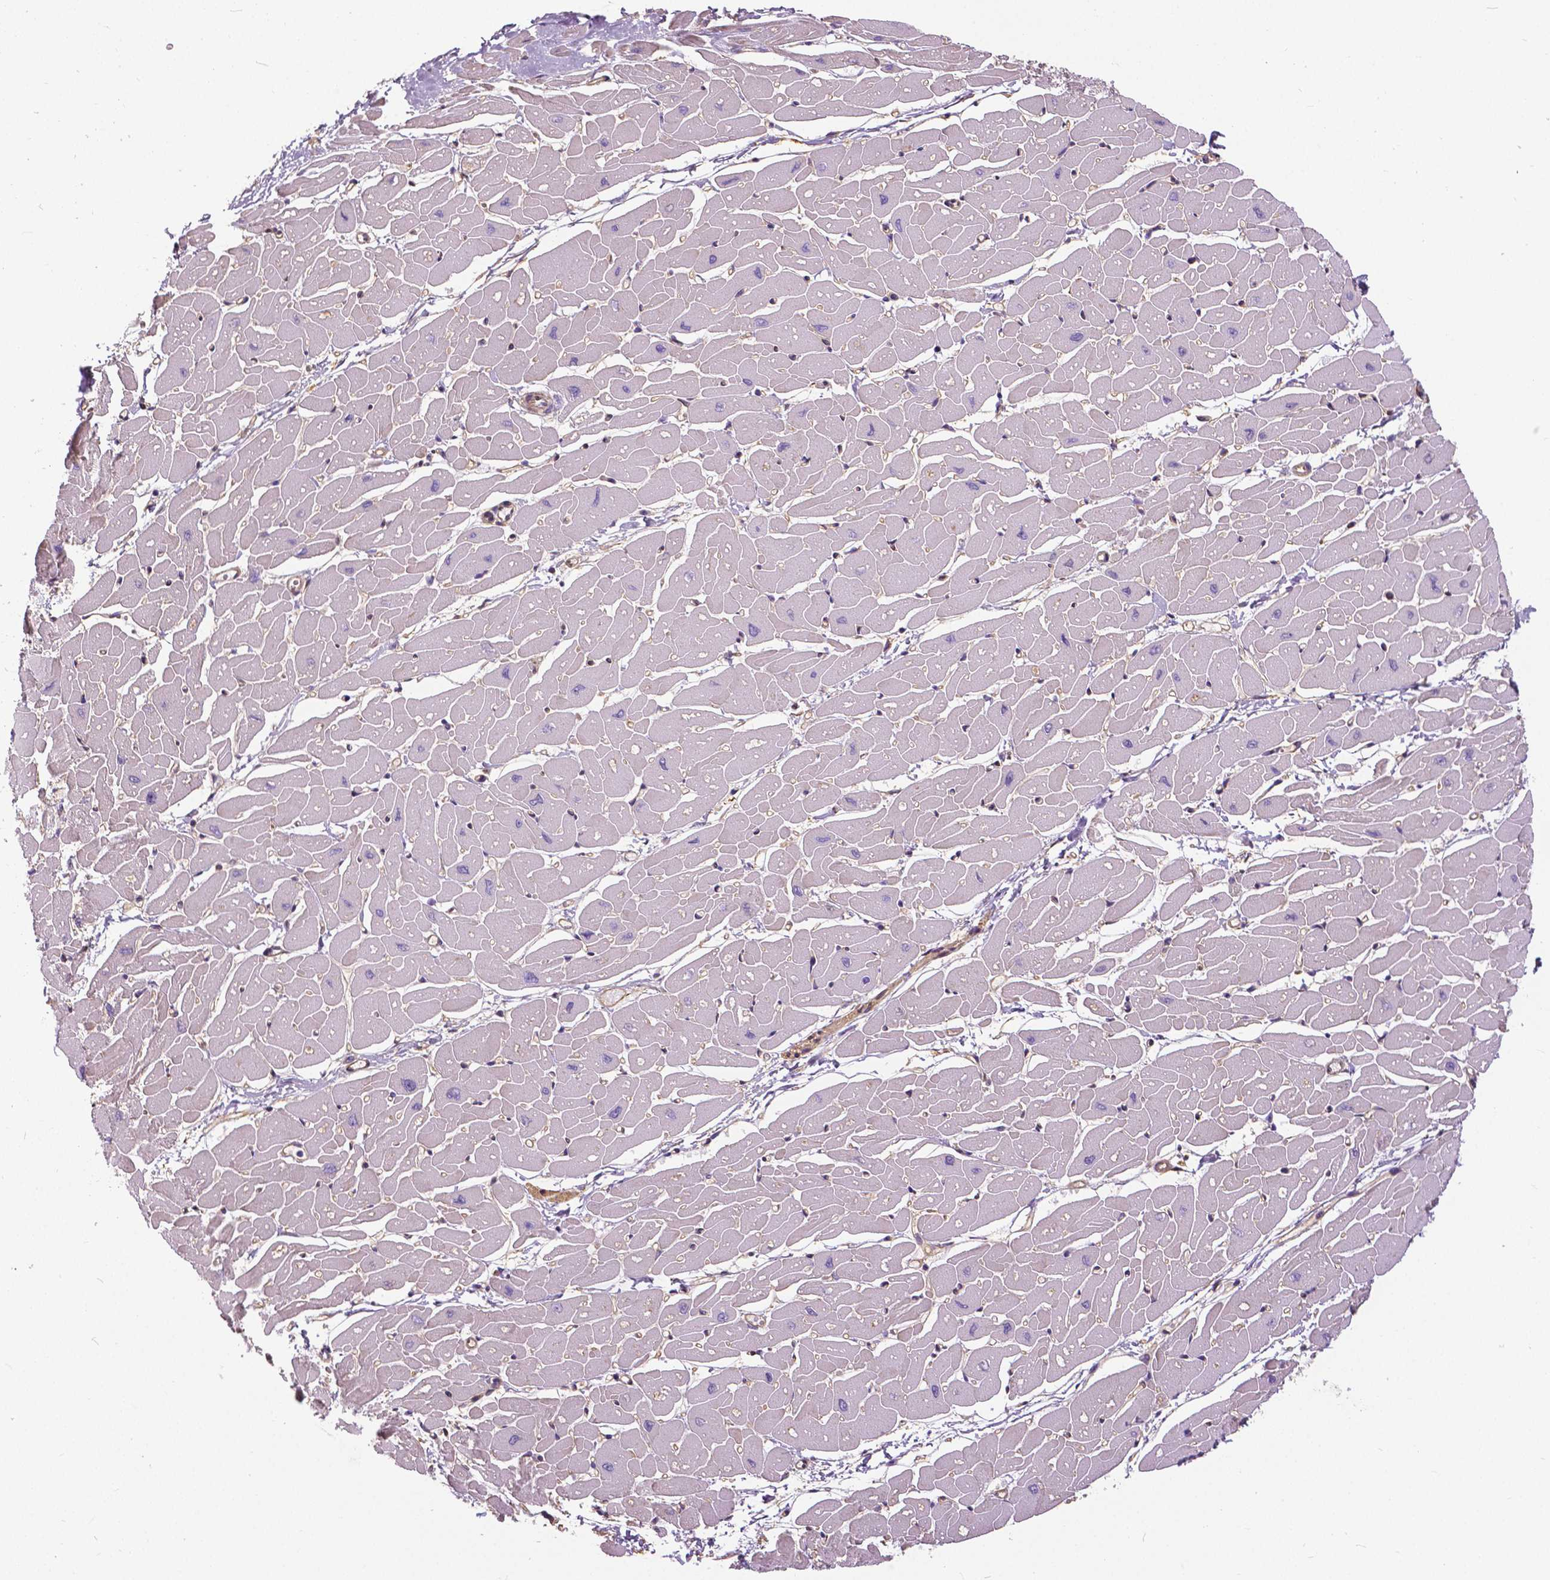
{"staining": {"intensity": "negative", "quantity": "none", "location": "none"}, "tissue": "heart muscle", "cell_type": "Cardiomyocytes", "image_type": "normal", "snomed": [{"axis": "morphology", "description": "Normal tissue, NOS"}, {"axis": "topography", "description": "Heart"}], "caption": "Micrograph shows no significant protein staining in cardiomyocytes of benign heart muscle. (Brightfield microscopy of DAB (3,3'-diaminobenzidine) immunohistochemistry (IHC) at high magnification).", "gene": "ANXA13", "patient": {"sex": "male", "age": 57}}